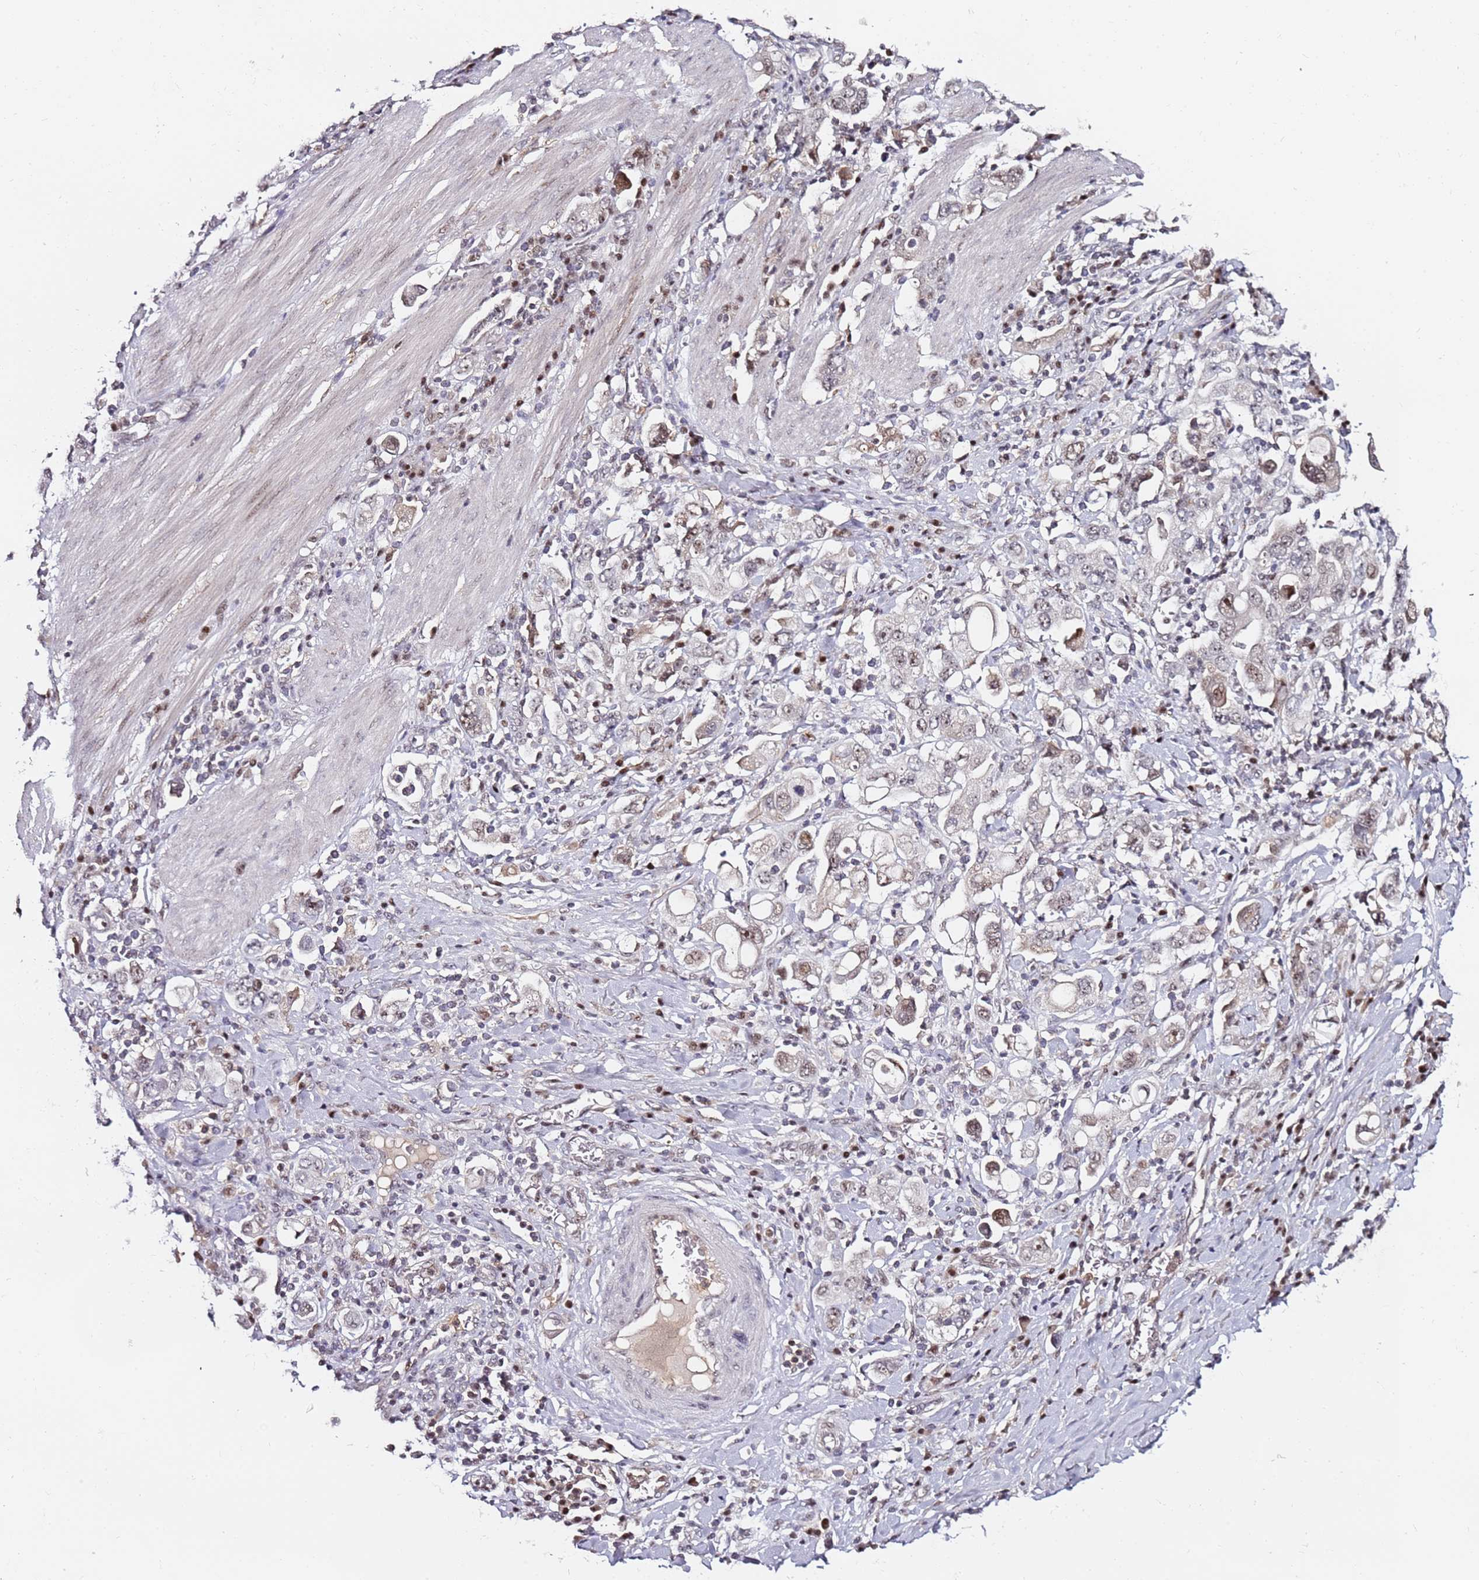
{"staining": {"intensity": "moderate", "quantity": ">75%", "location": "nuclear"}, "tissue": "stomach cancer", "cell_type": "Tumor cells", "image_type": "cancer", "snomed": [{"axis": "morphology", "description": "Adenocarcinoma, NOS"}, {"axis": "topography", "description": "Stomach, upper"}], "caption": "An IHC micrograph of neoplastic tissue is shown. Protein staining in brown labels moderate nuclear positivity in adenocarcinoma (stomach) within tumor cells.", "gene": "FCF1", "patient": {"sex": "male", "age": 62}}